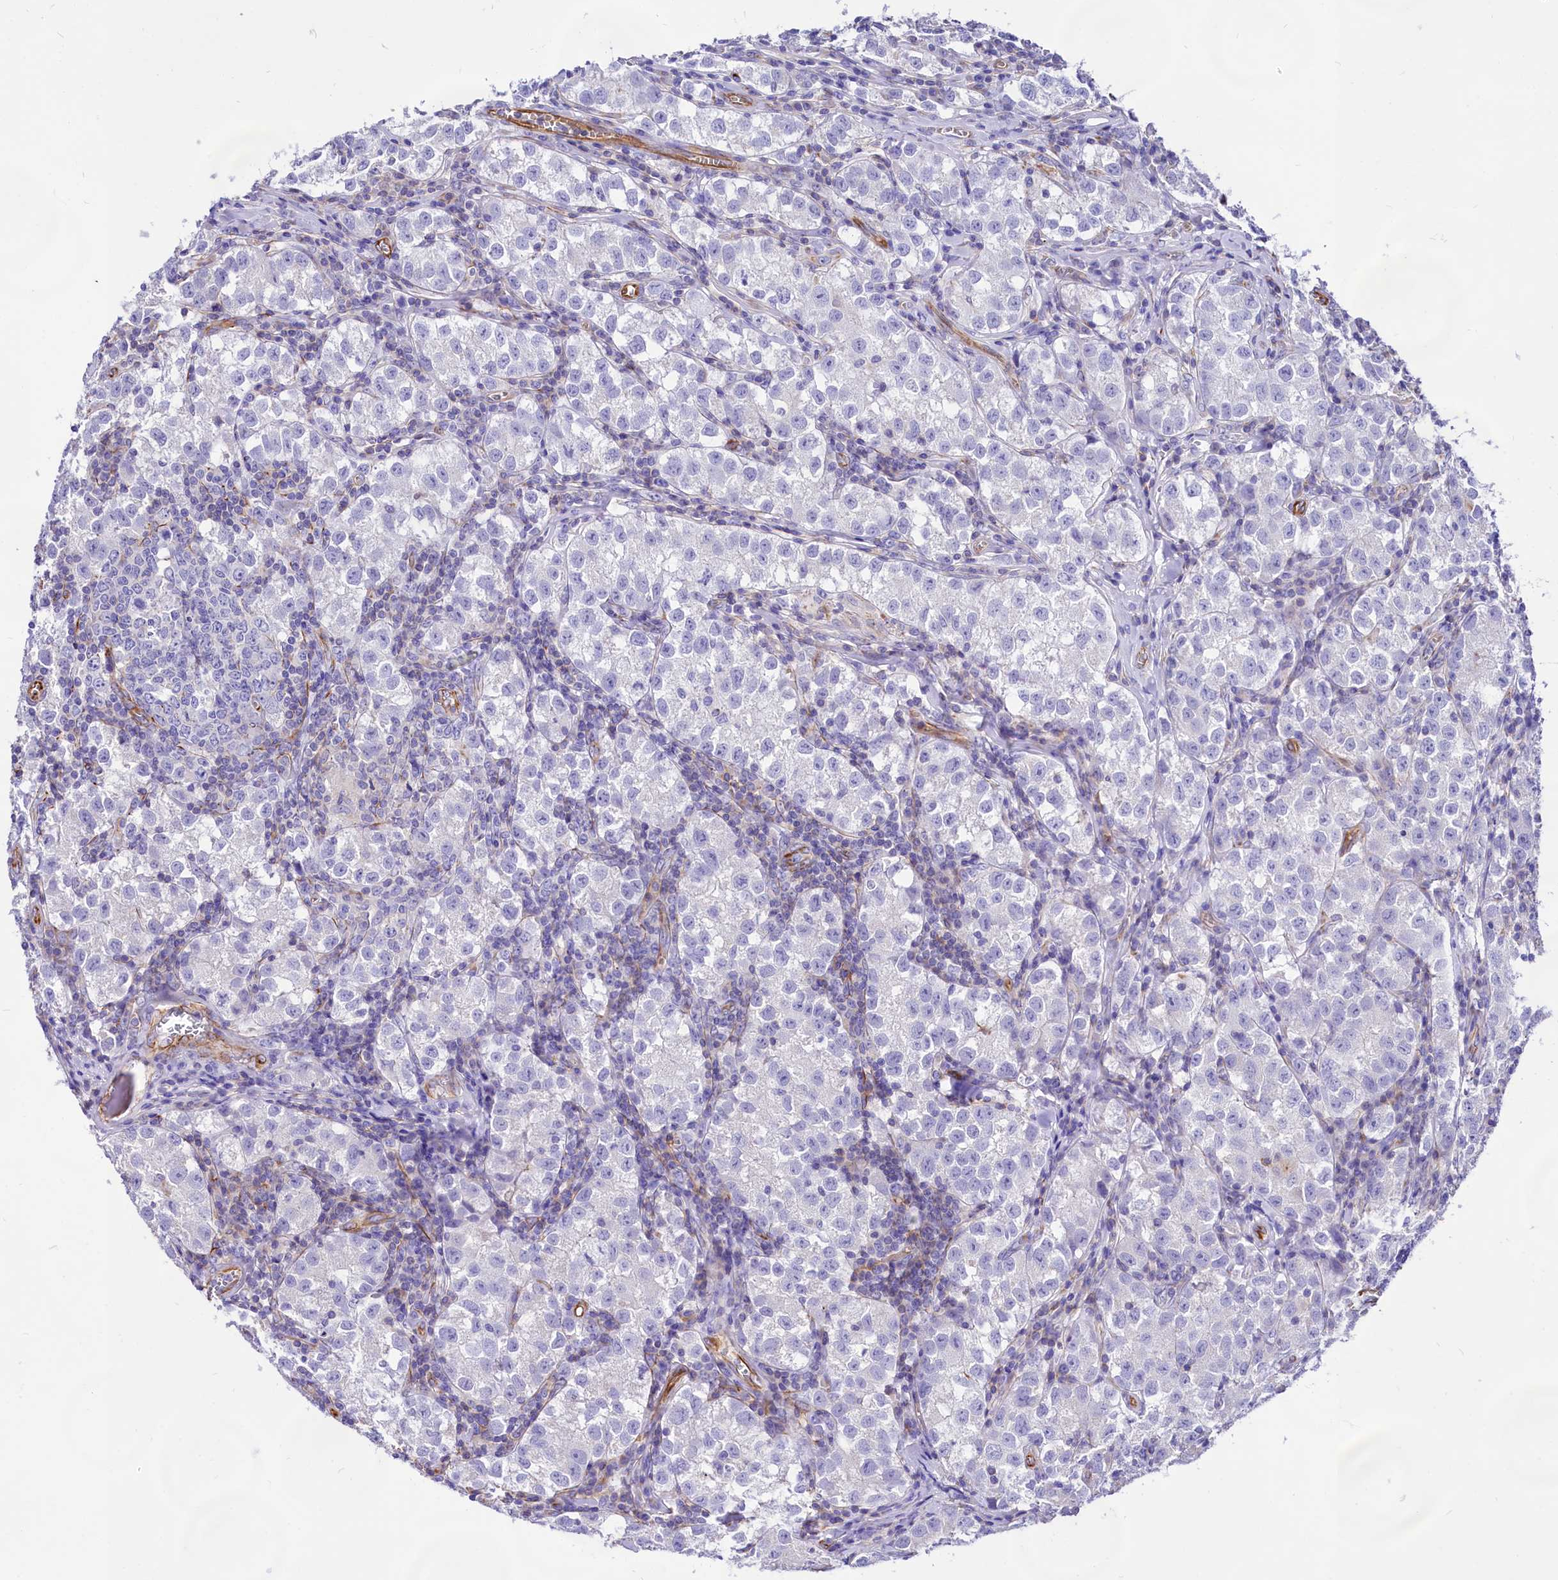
{"staining": {"intensity": "negative", "quantity": "none", "location": "none"}, "tissue": "testis cancer", "cell_type": "Tumor cells", "image_type": "cancer", "snomed": [{"axis": "morphology", "description": "Seminoma, NOS"}, {"axis": "morphology", "description": "Carcinoma, Embryonal, NOS"}, {"axis": "topography", "description": "Testis"}], "caption": "High power microscopy photomicrograph of an IHC photomicrograph of seminoma (testis), revealing no significant positivity in tumor cells.", "gene": "CD99", "patient": {"sex": "male", "age": 43}}